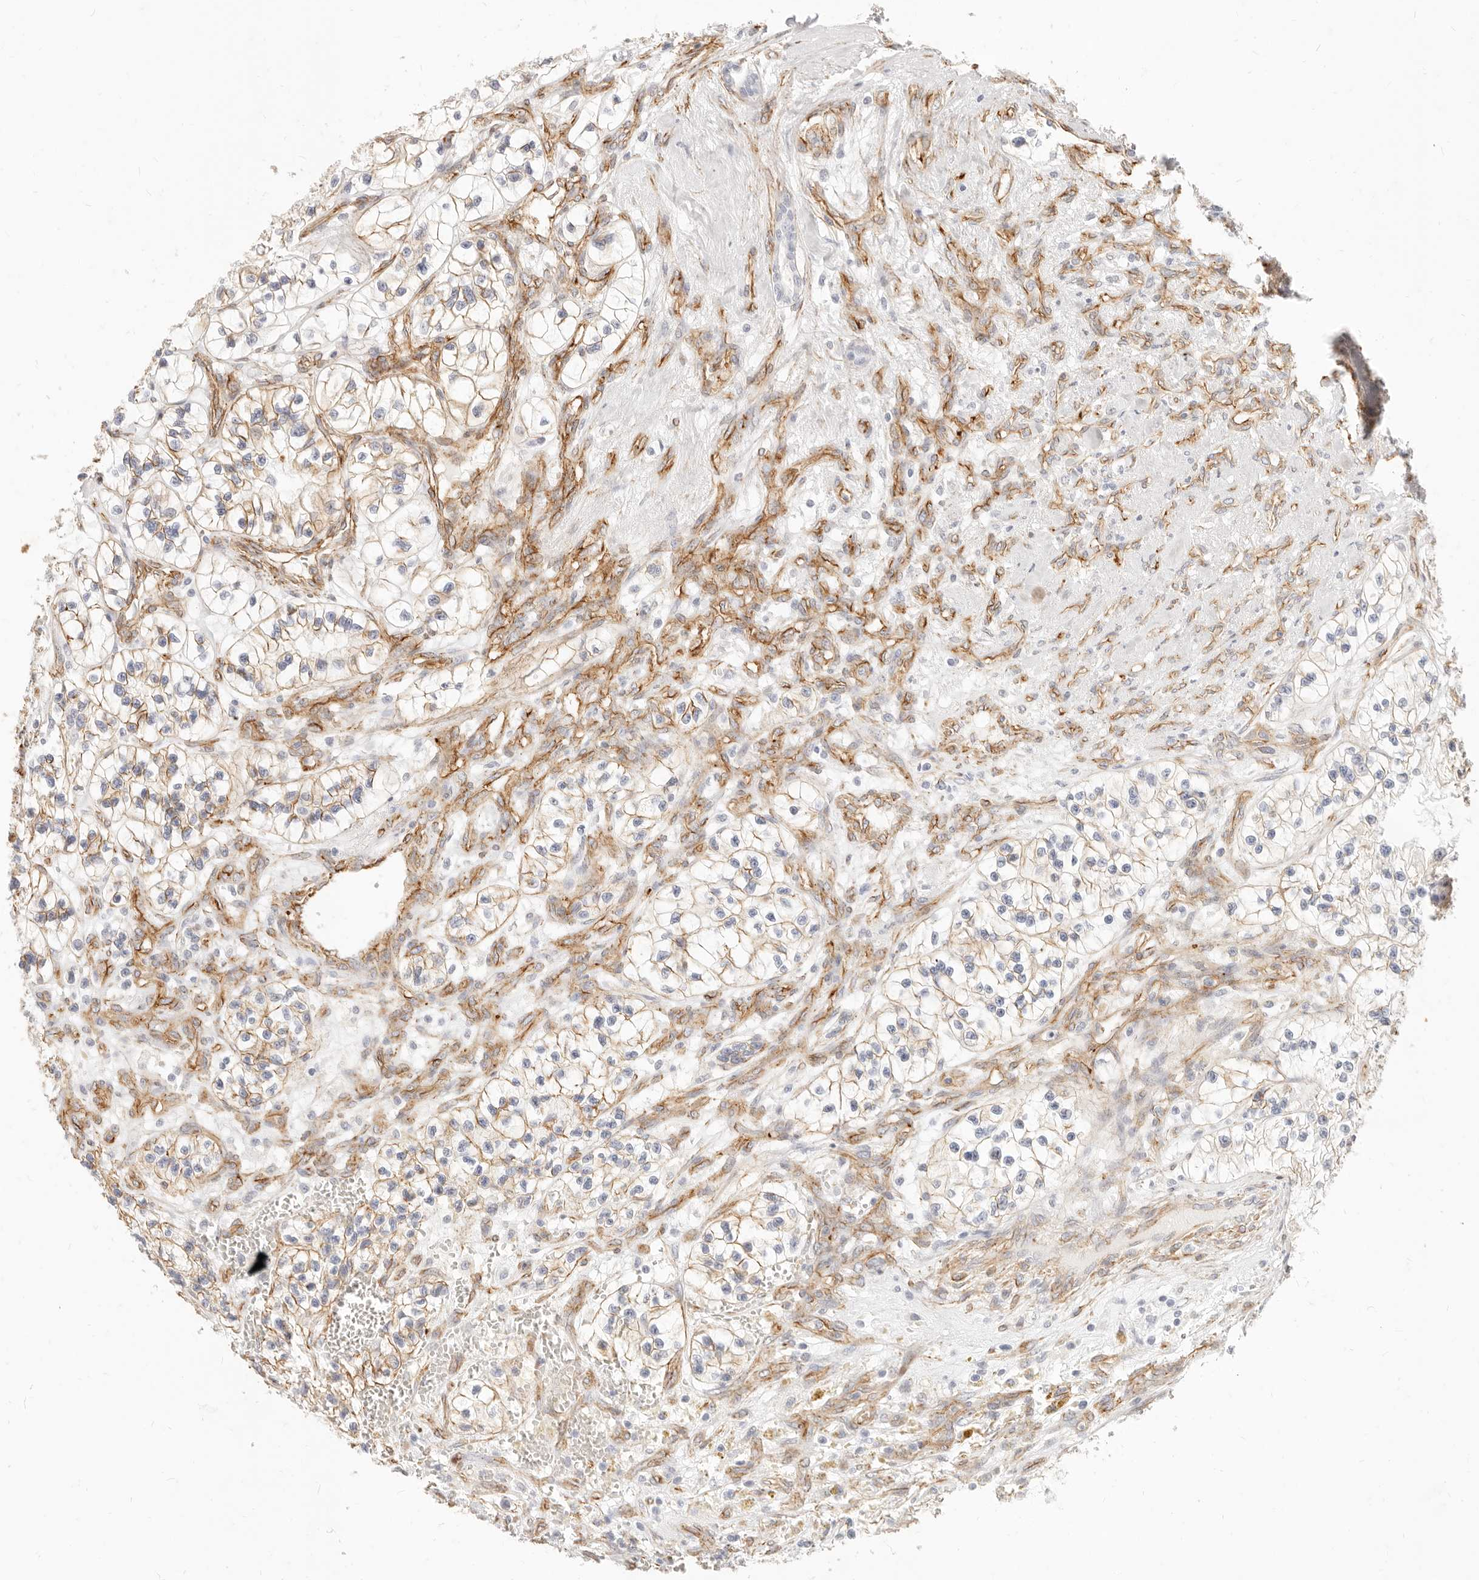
{"staining": {"intensity": "moderate", "quantity": "<25%", "location": "cytoplasmic/membranous"}, "tissue": "renal cancer", "cell_type": "Tumor cells", "image_type": "cancer", "snomed": [{"axis": "morphology", "description": "Adenocarcinoma, NOS"}, {"axis": "topography", "description": "Kidney"}], "caption": "Protein expression analysis of human renal adenocarcinoma reveals moderate cytoplasmic/membranous positivity in about <25% of tumor cells. The staining was performed using DAB (3,3'-diaminobenzidine) to visualize the protein expression in brown, while the nuclei were stained in blue with hematoxylin (Magnification: 20x).", "gene": "NUS1", "patient": {"sex": "female", "age": 57}}